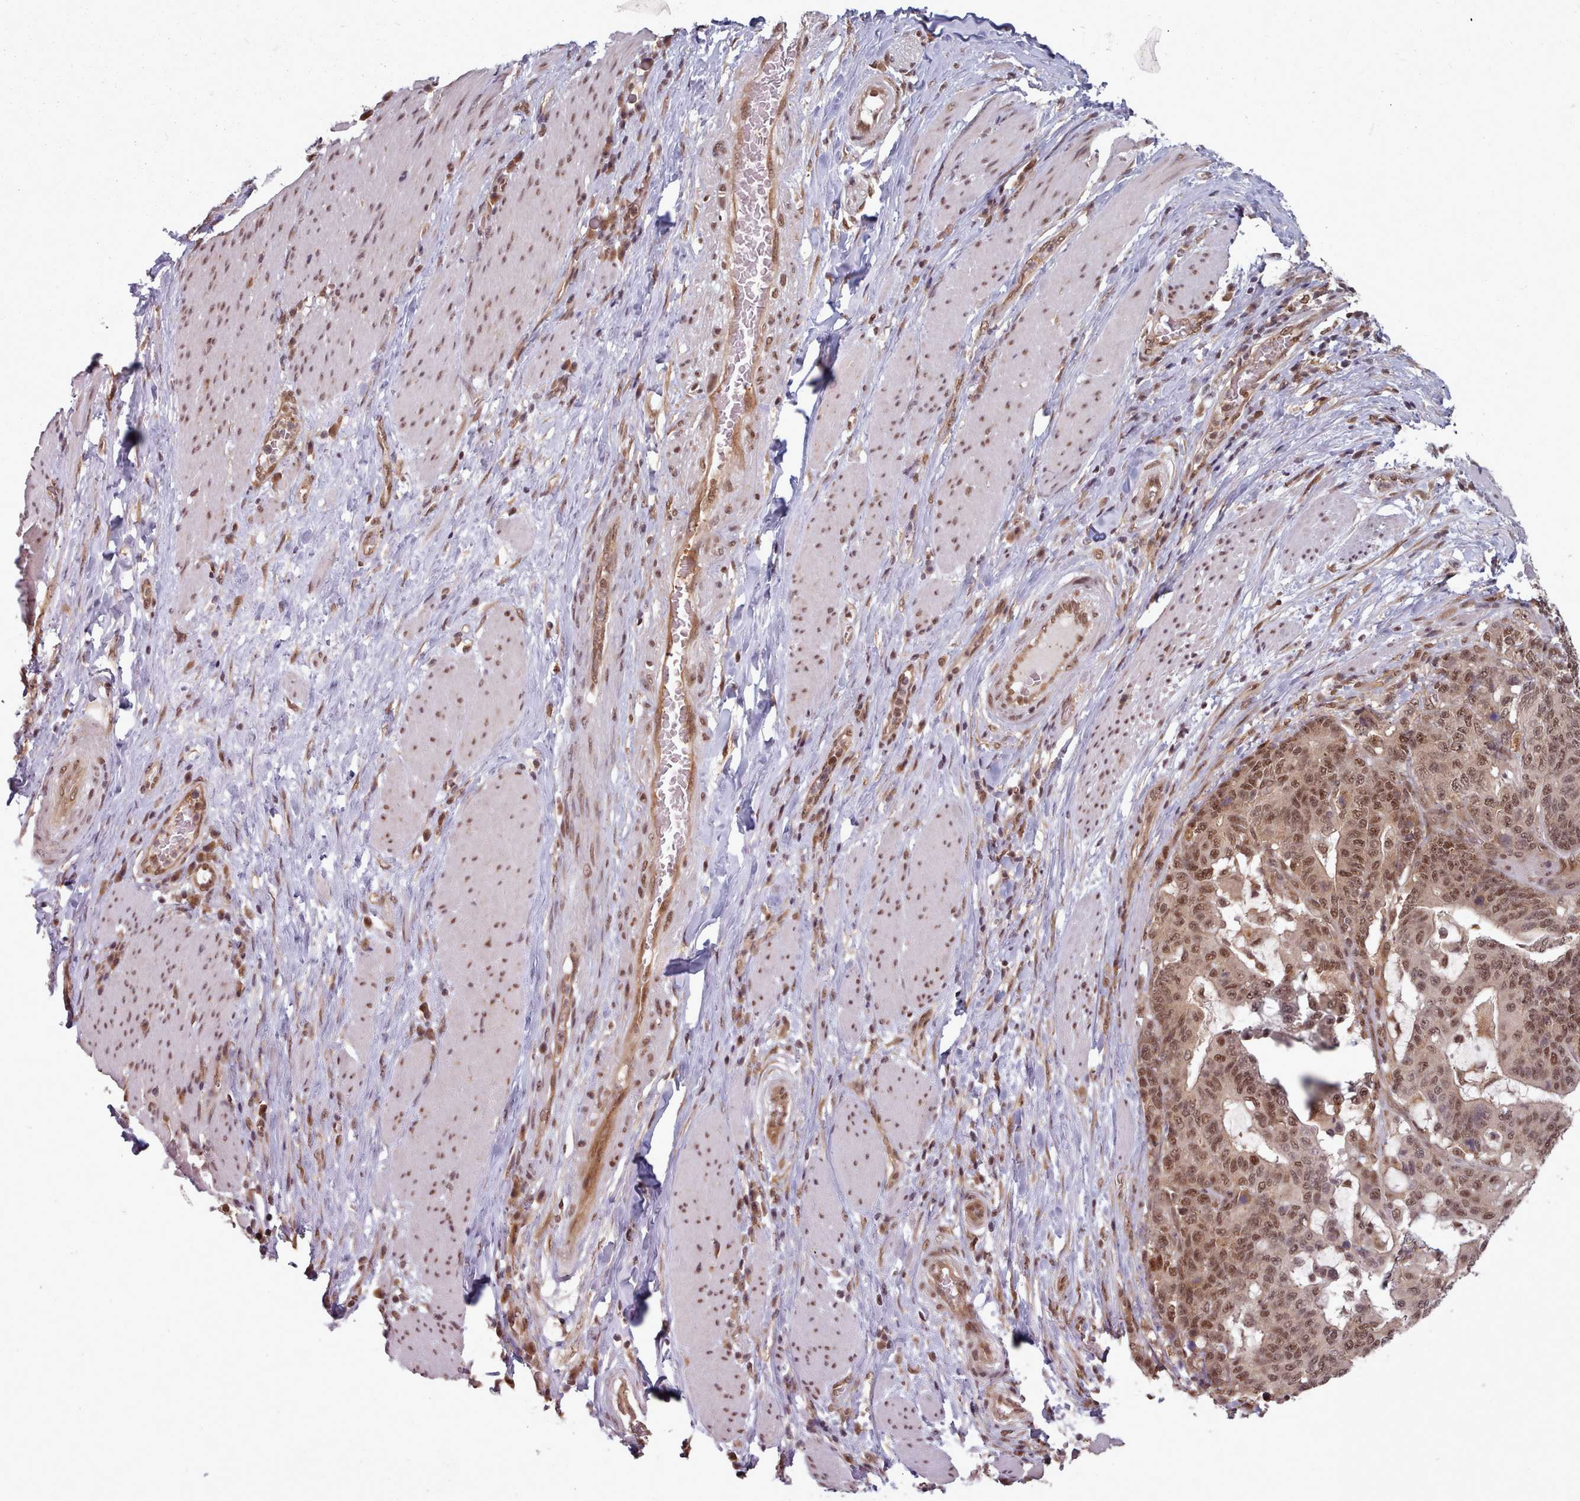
{"staining": {"intensity": "moderate", "quantity": ">75%", "location": "nuclear"}, "tissue": "stomach cancer", "cell_type": "Tumor cells", "image_type": "cancer", "snomed": [{"axis": "morphology", "description": "Normal tissue, NOS"}, {"axis": "morphology", "description": "Adenocarcinoma, NOS"}, {"axis": "topography", "description": "Stomach"}], "caption": "Human stomach cancer (adenocarcinoma) stained for a protein (brown) shows moderate nuclear positive expression in about >75% of tumor cells.", "gene": "DHX8", "patient": {"sex": "female", "age": 64}}